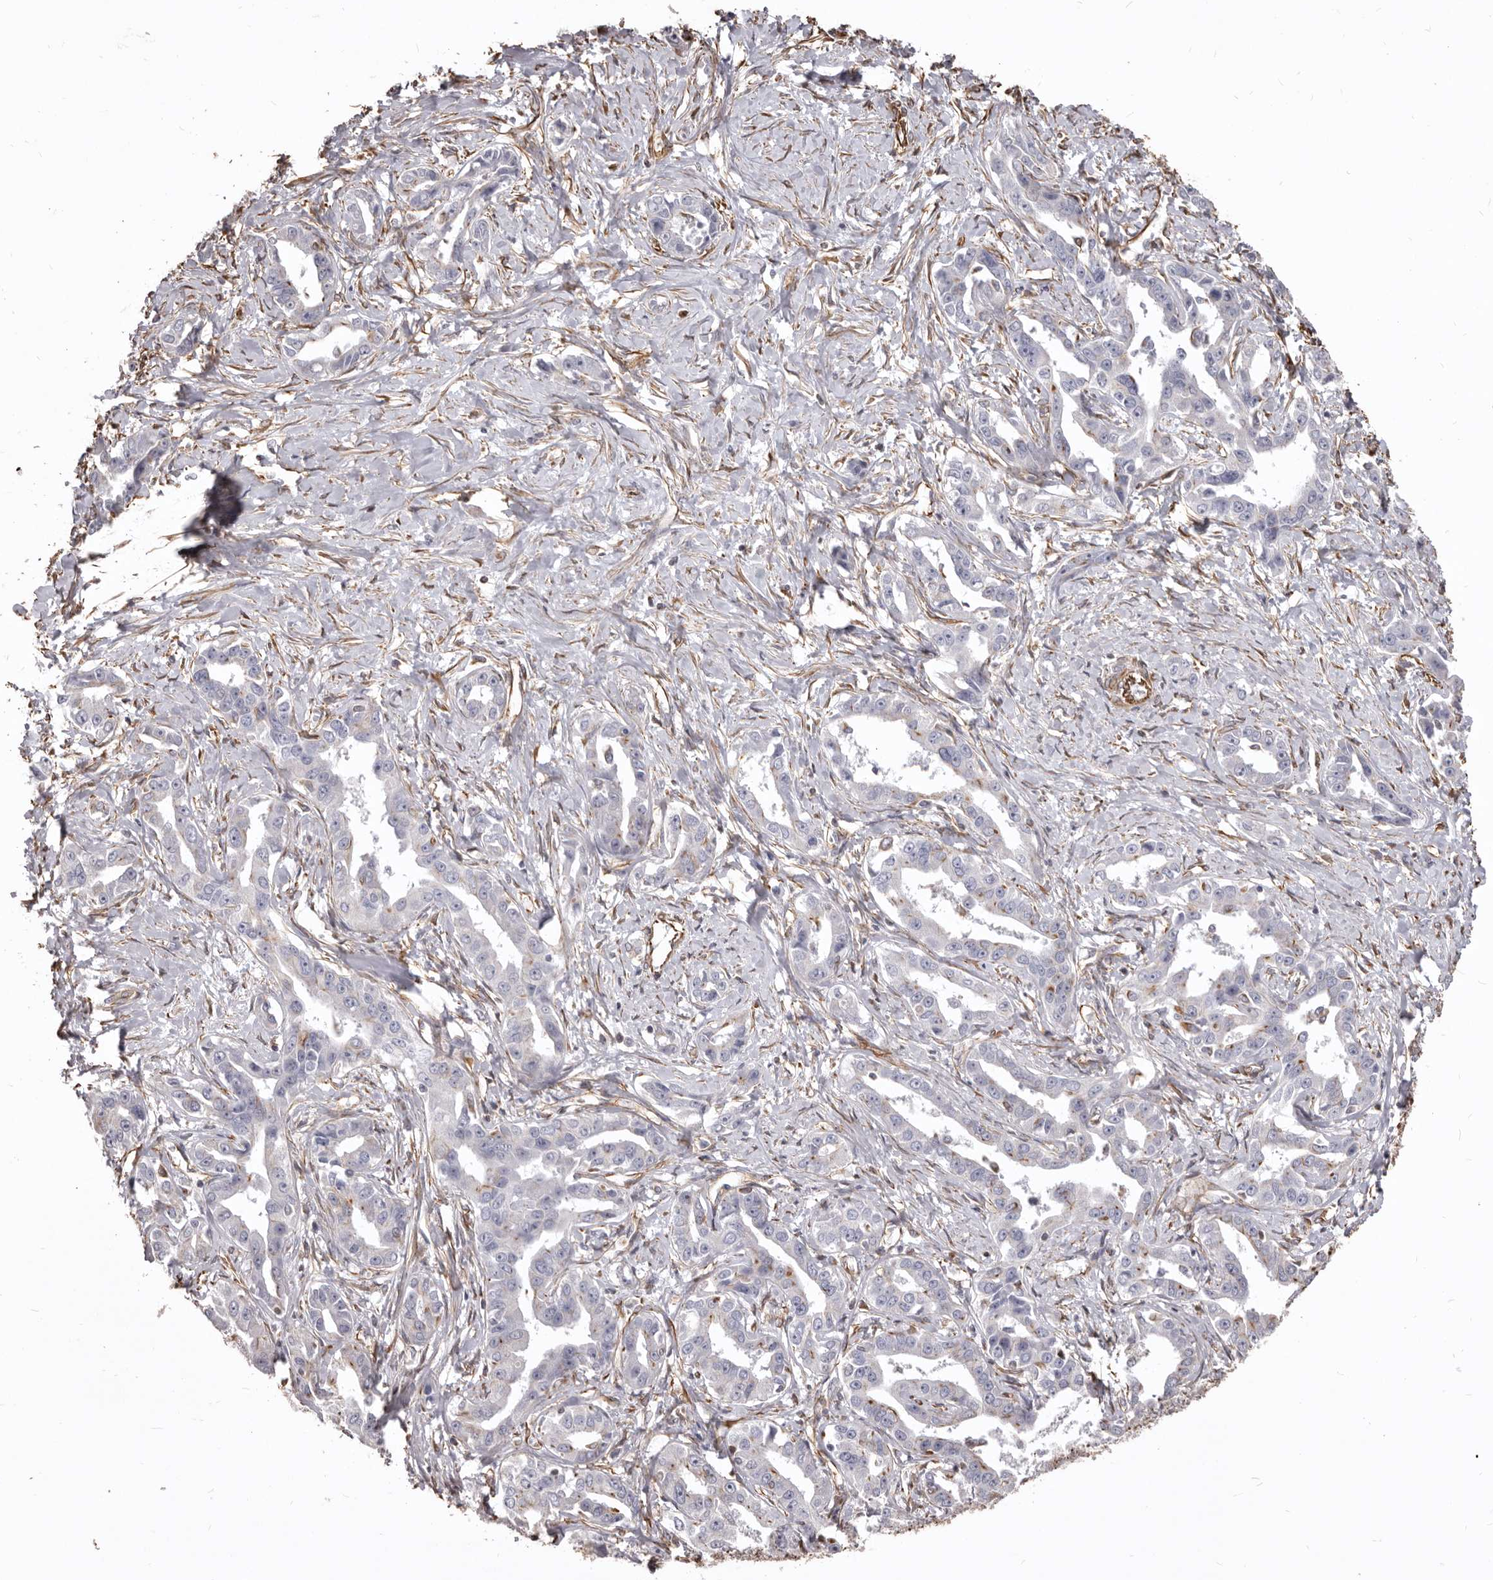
{"staining": {"intensity": "negative", "quantity": "none", "location": "none"}, "tissue": "liver cancer", "cell_type": "Tumor cells", "image_type": "cancer", "snomed": [{"axis": "morphology", "description": "Cholangiocarcinoma"}, {"axis": "topography", "description": "Liver"}], "caption": "Tumor cells are negative for protein expression in human cholangiocarcinoma (liver).", "gene": "MTURN", "patient": {"sex": "male", "age": 59}}